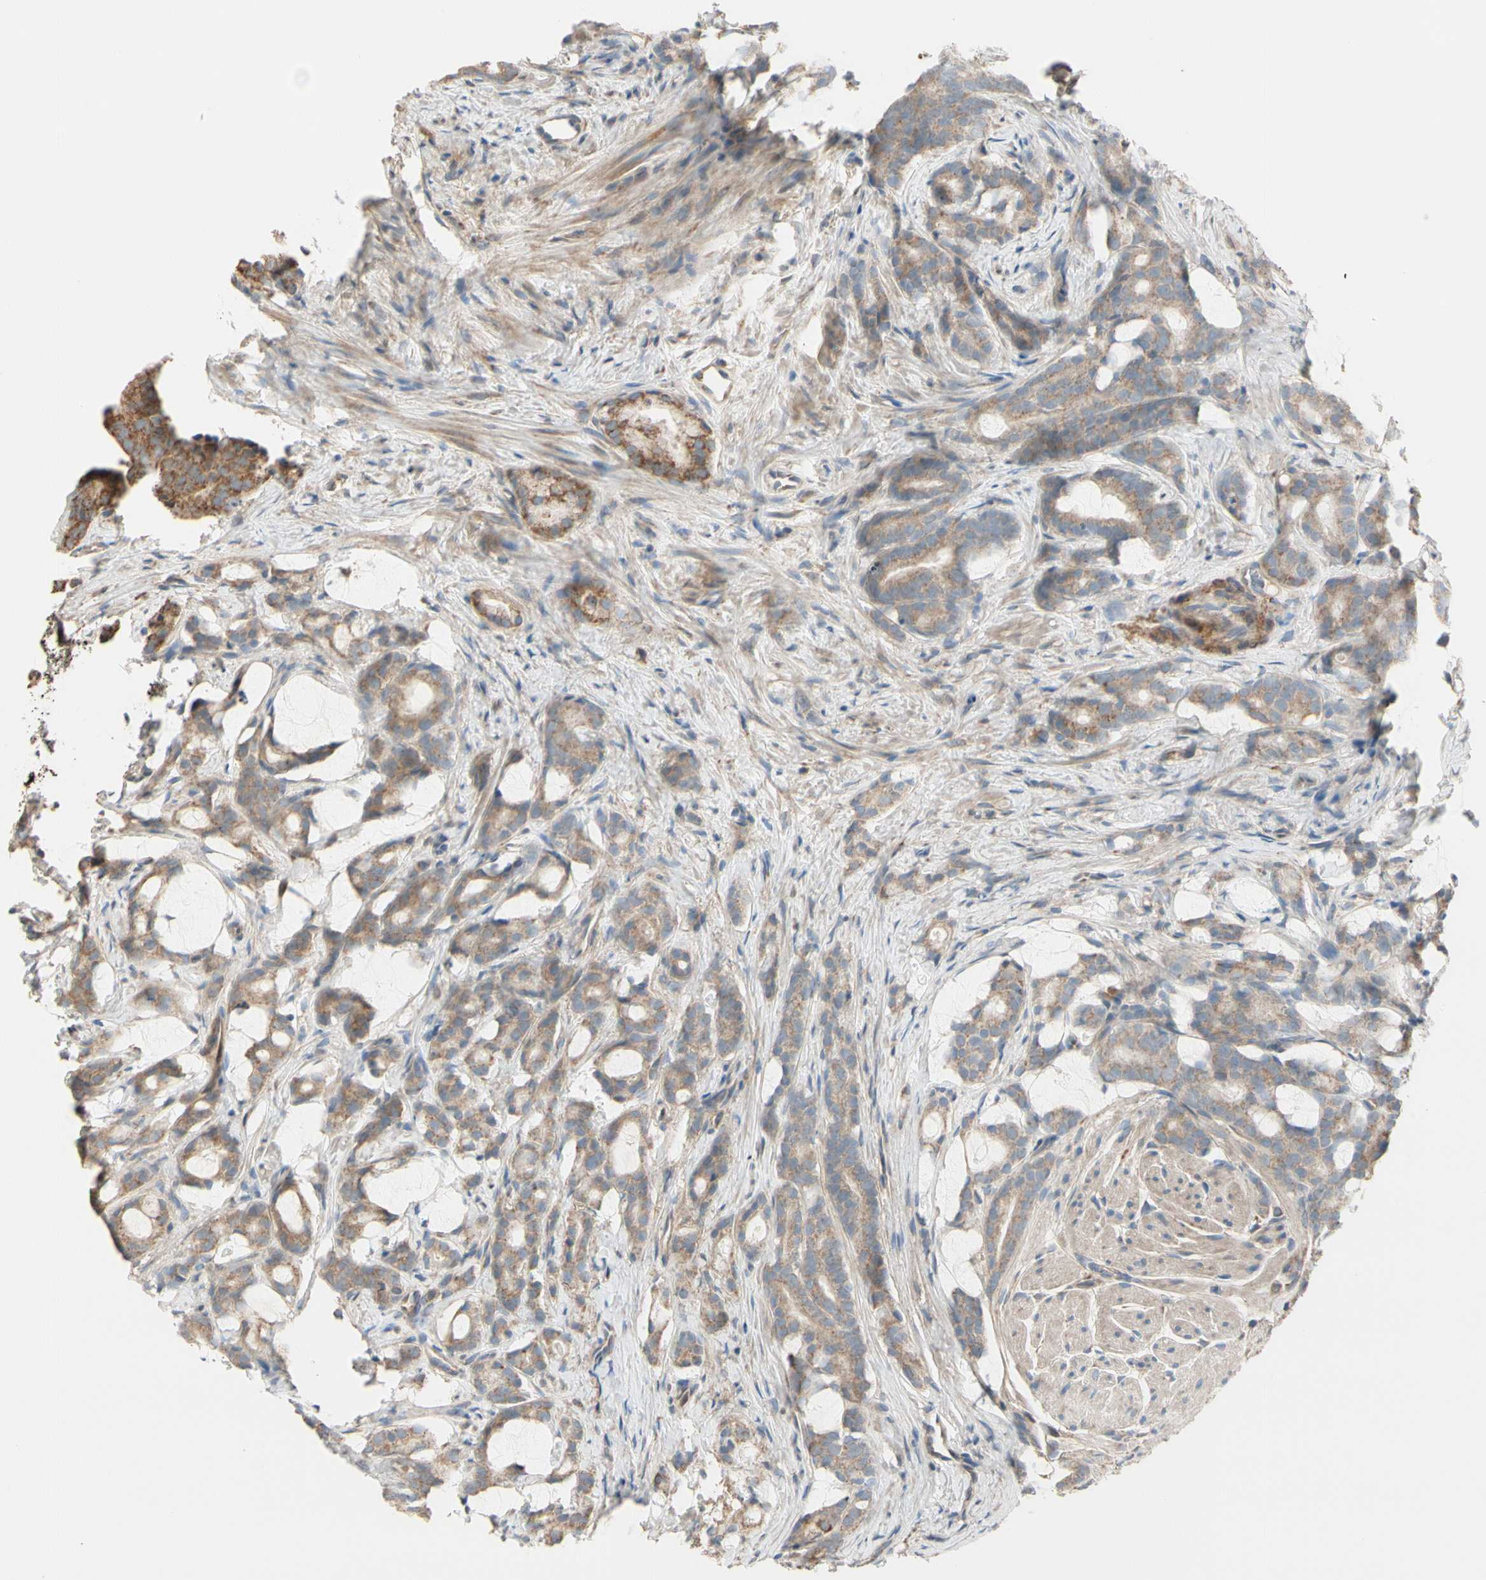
{"staining": {"intensity": "moderate", "quantity": ">75%", "location": "cytoplasmic/membranous"}, "tissue": "prostate cancer", "cell_type": "Tumor cells", "image_type": "cancer", "snomed": [{"axis": "morphology", "description": "Adenocarcinoma, Low grade"}, {"axis": "topography", "description": "Prostate"}], "caption": "IHC (DAB) staining of prostate adenocarcinoma (low-grade) exhibits moderate cytoplasmic/membranous protein staining in about >75% of tumor cells. The staining was performed using DAB (3,3'-diaminobenzidine) to visualize the protein expression in brown, while the nuclei were stained in blue with hematoxylin (Magnification: 20x).", "gene": "EPHA3", "patient": {"sex": "male", "age": 58}}